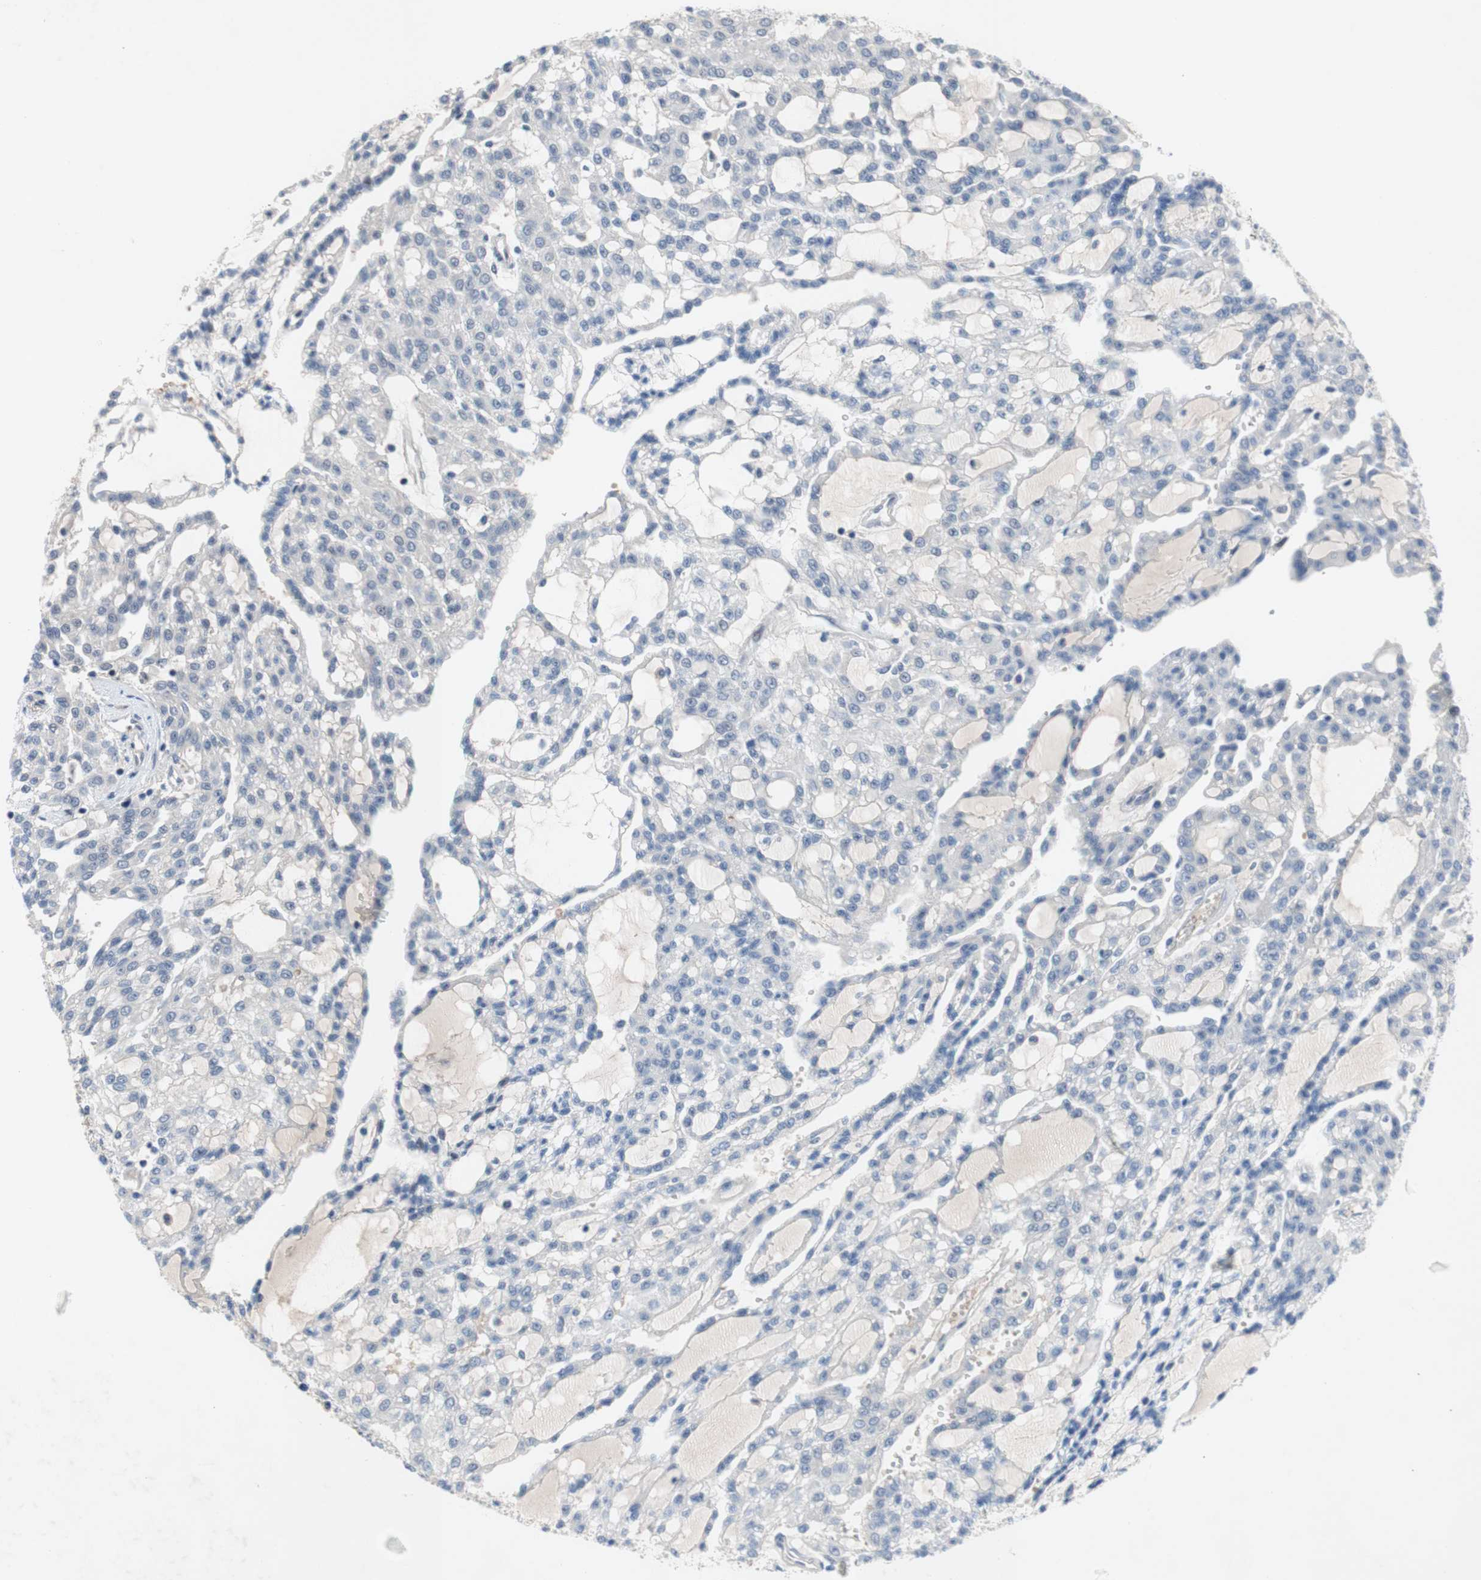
{"staining": {"intensity": "negative", "quantity": "none", "location": "none"}, "tissue": "renal cancer", "cell_type": "Tumor cells", "image_type": "cancer", "snomed": [{"axis": "morphology", "description": "Adenocarcinoma, NOS"}, {"axis": "topography", "description": "Kidney"}], "caption": "DAB immunohistochemical staining of human renal adenocarcinoma displays no significant positivity in tumor cells.", "gene": "SOX7", "patient": {"sex": "male", "age": 63}}